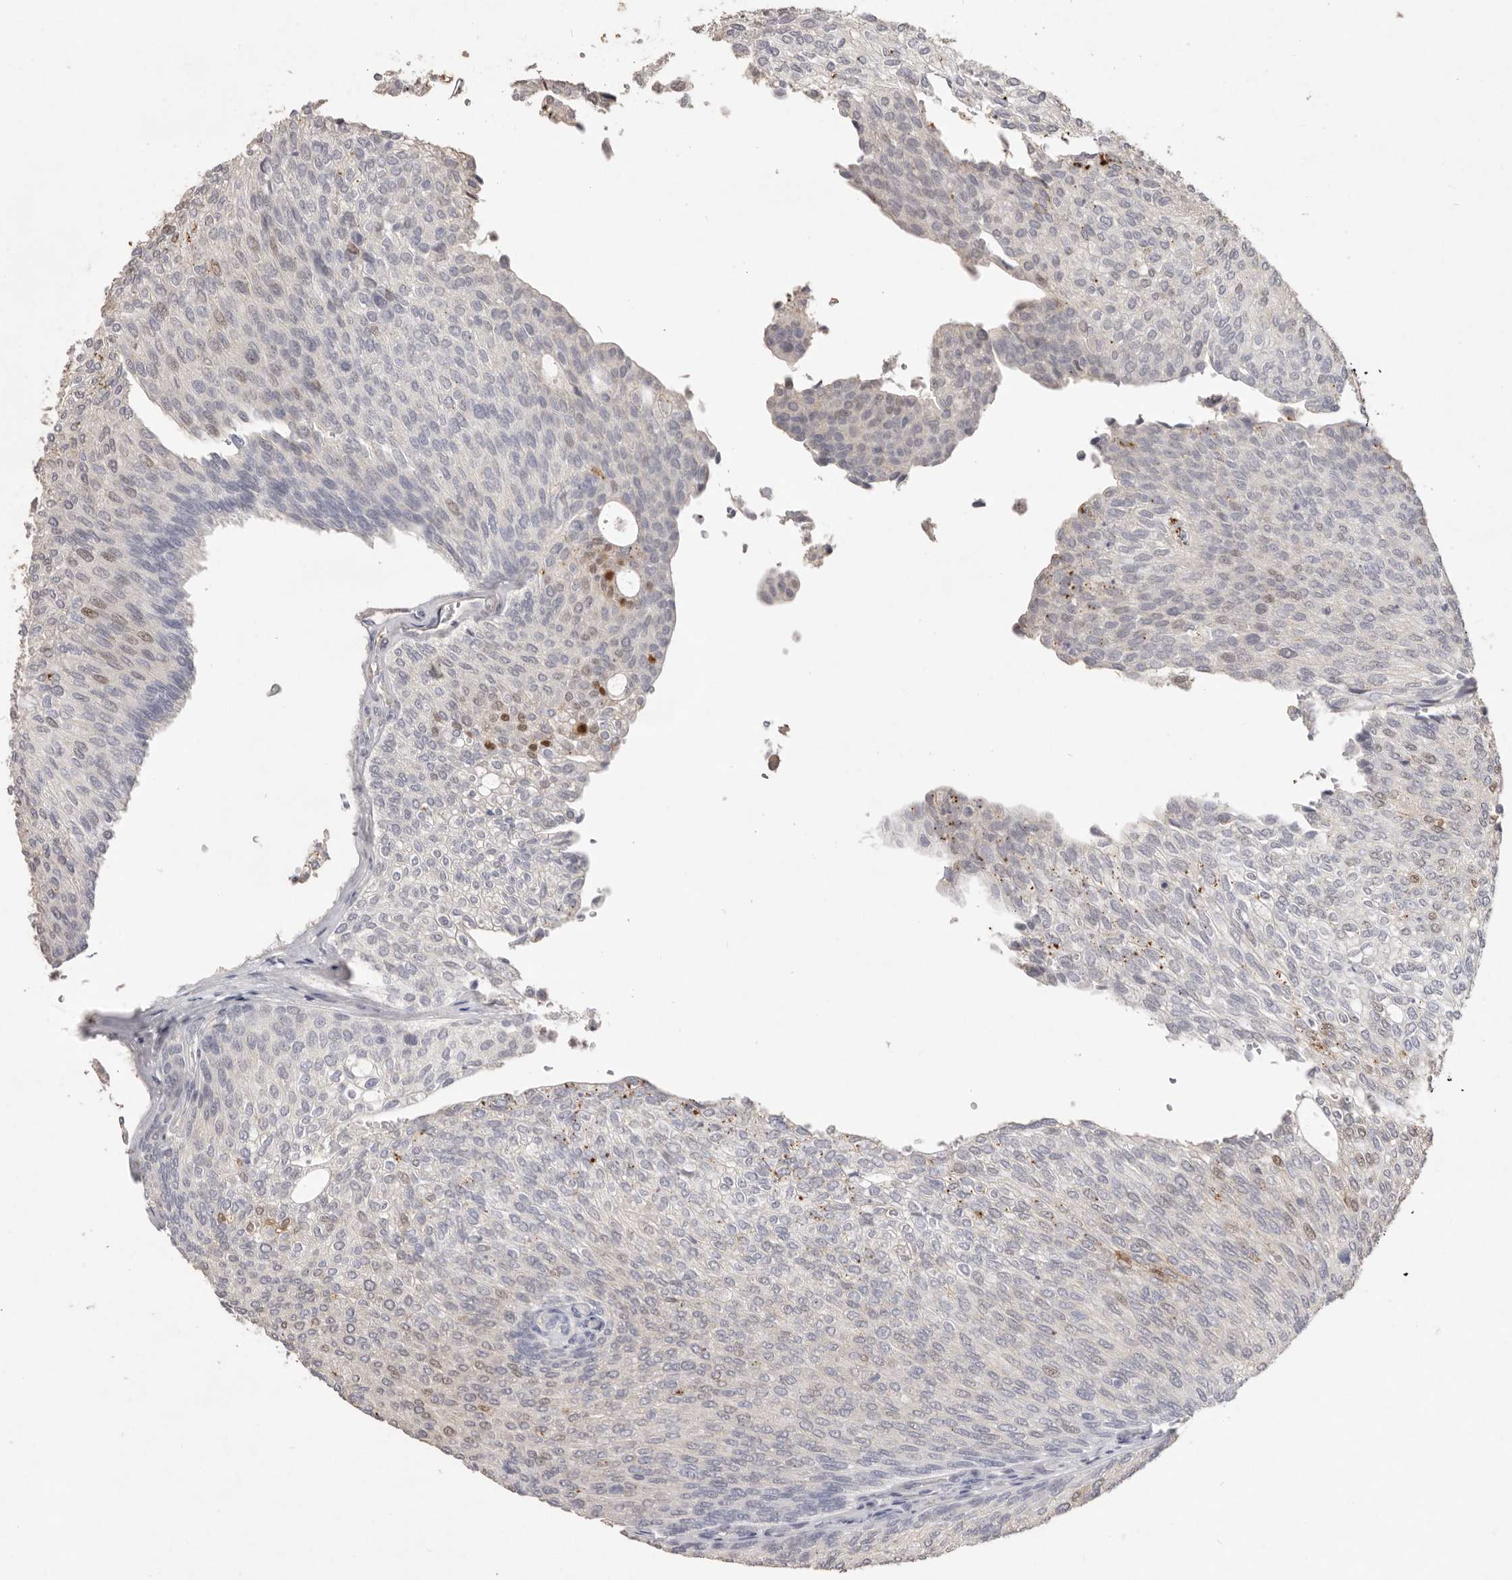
{"staining": {"intensity": "moderate", "quantity": "<25%", "location": "nuclear"}, "tissue": "urothelial cancer", "cell_type": "Tumor cells", "image_type": "cancer", "snomed": [{"axis": "morphology", "description": "Urothelial carcinoma, Low grade"}, {"axis": "topography", "description": "Urinary bladder"}], "caption": "Moderate nuclear positivity for a protein is appreciated in about <25% of tumor cells of urothelial cancer using immunohistochemistry.", "gene": "ZYG11B", "patient": {"sex": "female", "age": 79}}